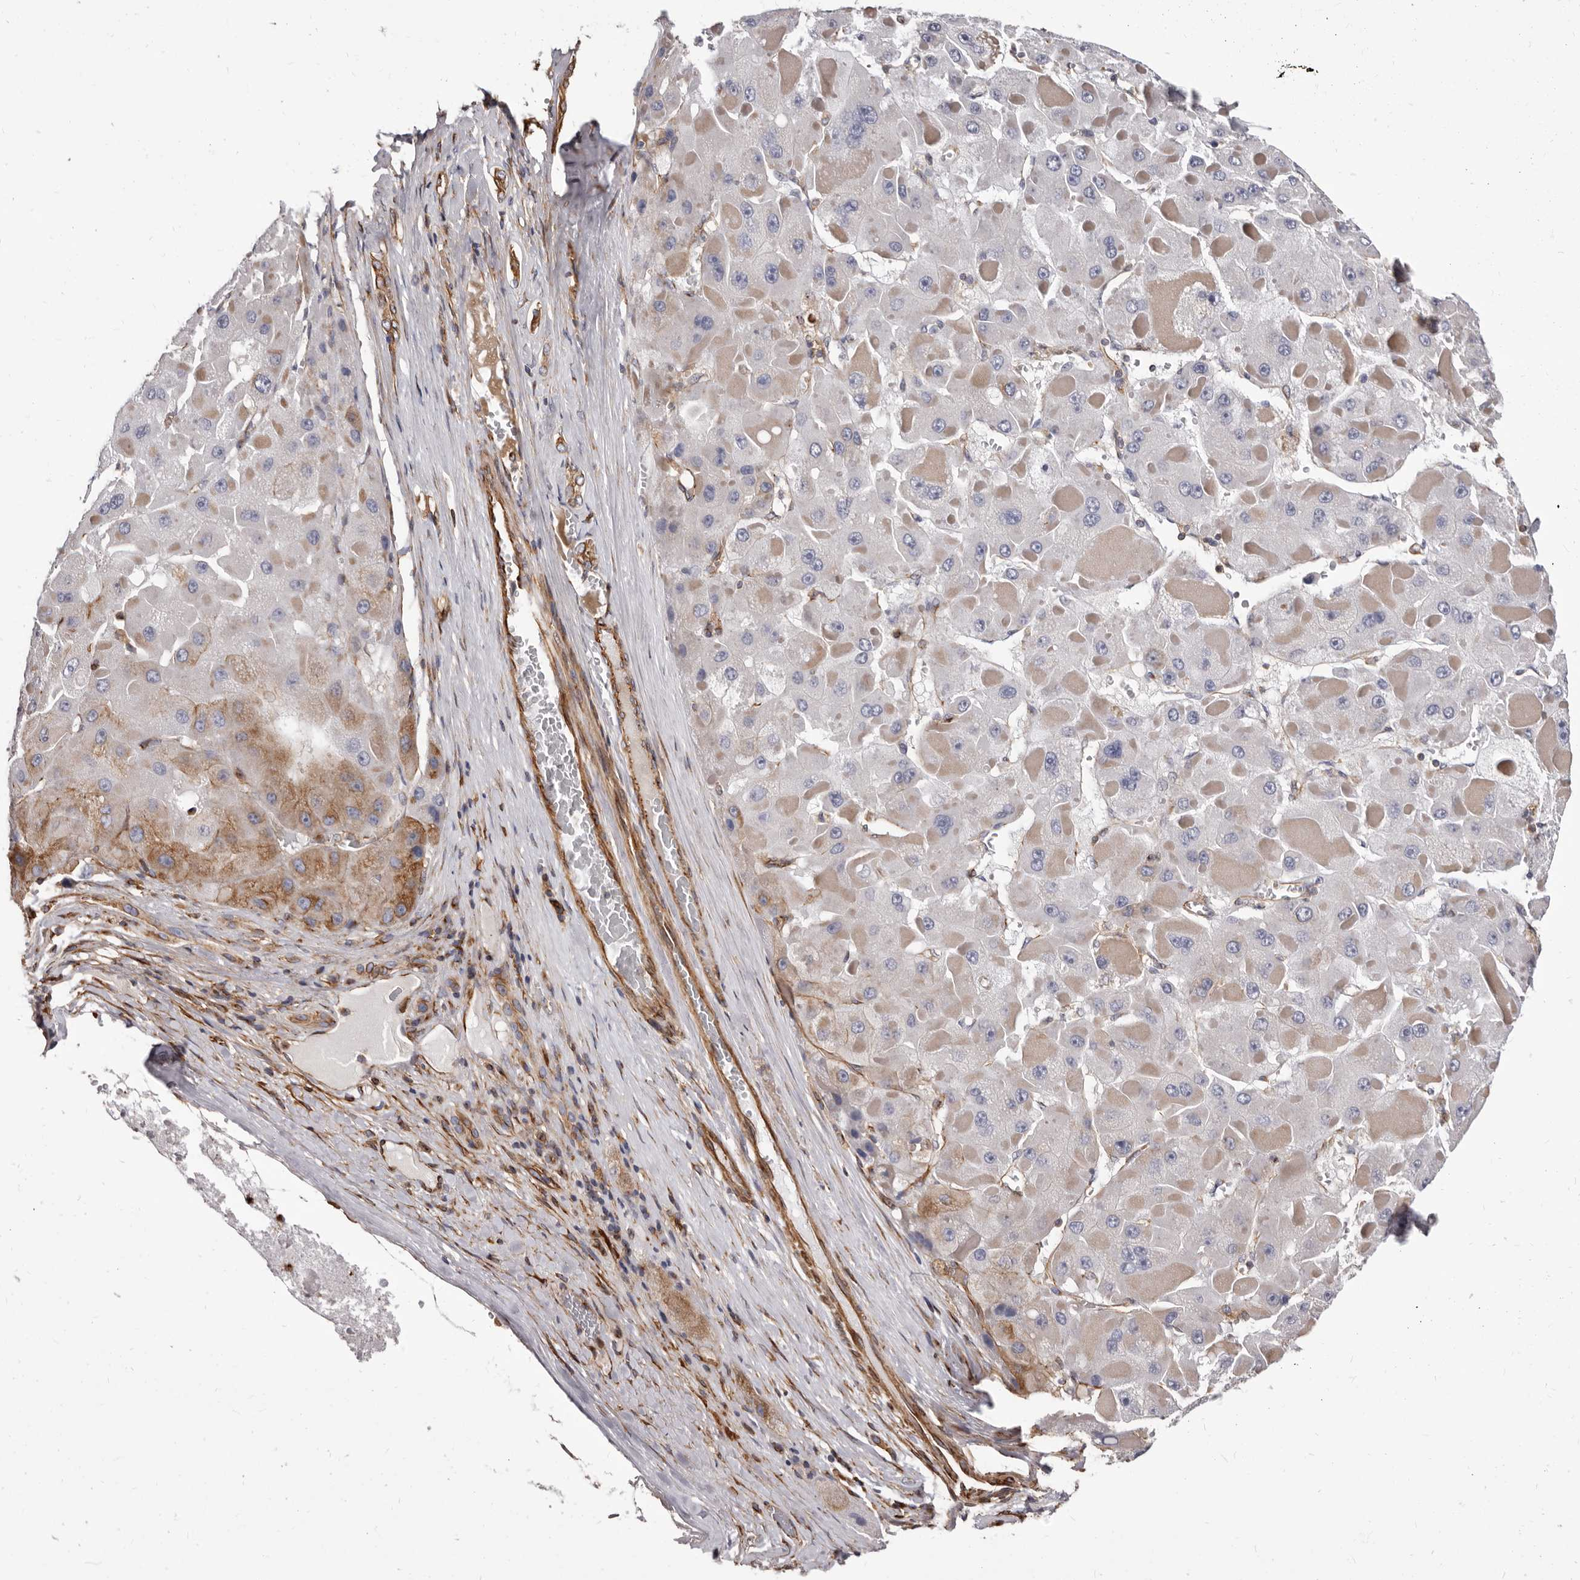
{"staining": {"intensity": "negative", "quantity": "none", "location": "none"}, "tissue": "liver cancer", "cell_type": "Tumor cells", "image_type": "cancer", "snomed": [{"axis": "morphology", "description": "Carcinoma, Hepatocellular, NOS"}, {"axis": "topography", "description": "Liver"}], "caption": "The micrograph demonstrates no significant staining in tumor cells of liver hepatocellular carcinoma.", "gene": "NIBAN1", "patient": {"sex": "female", "age": 73}}